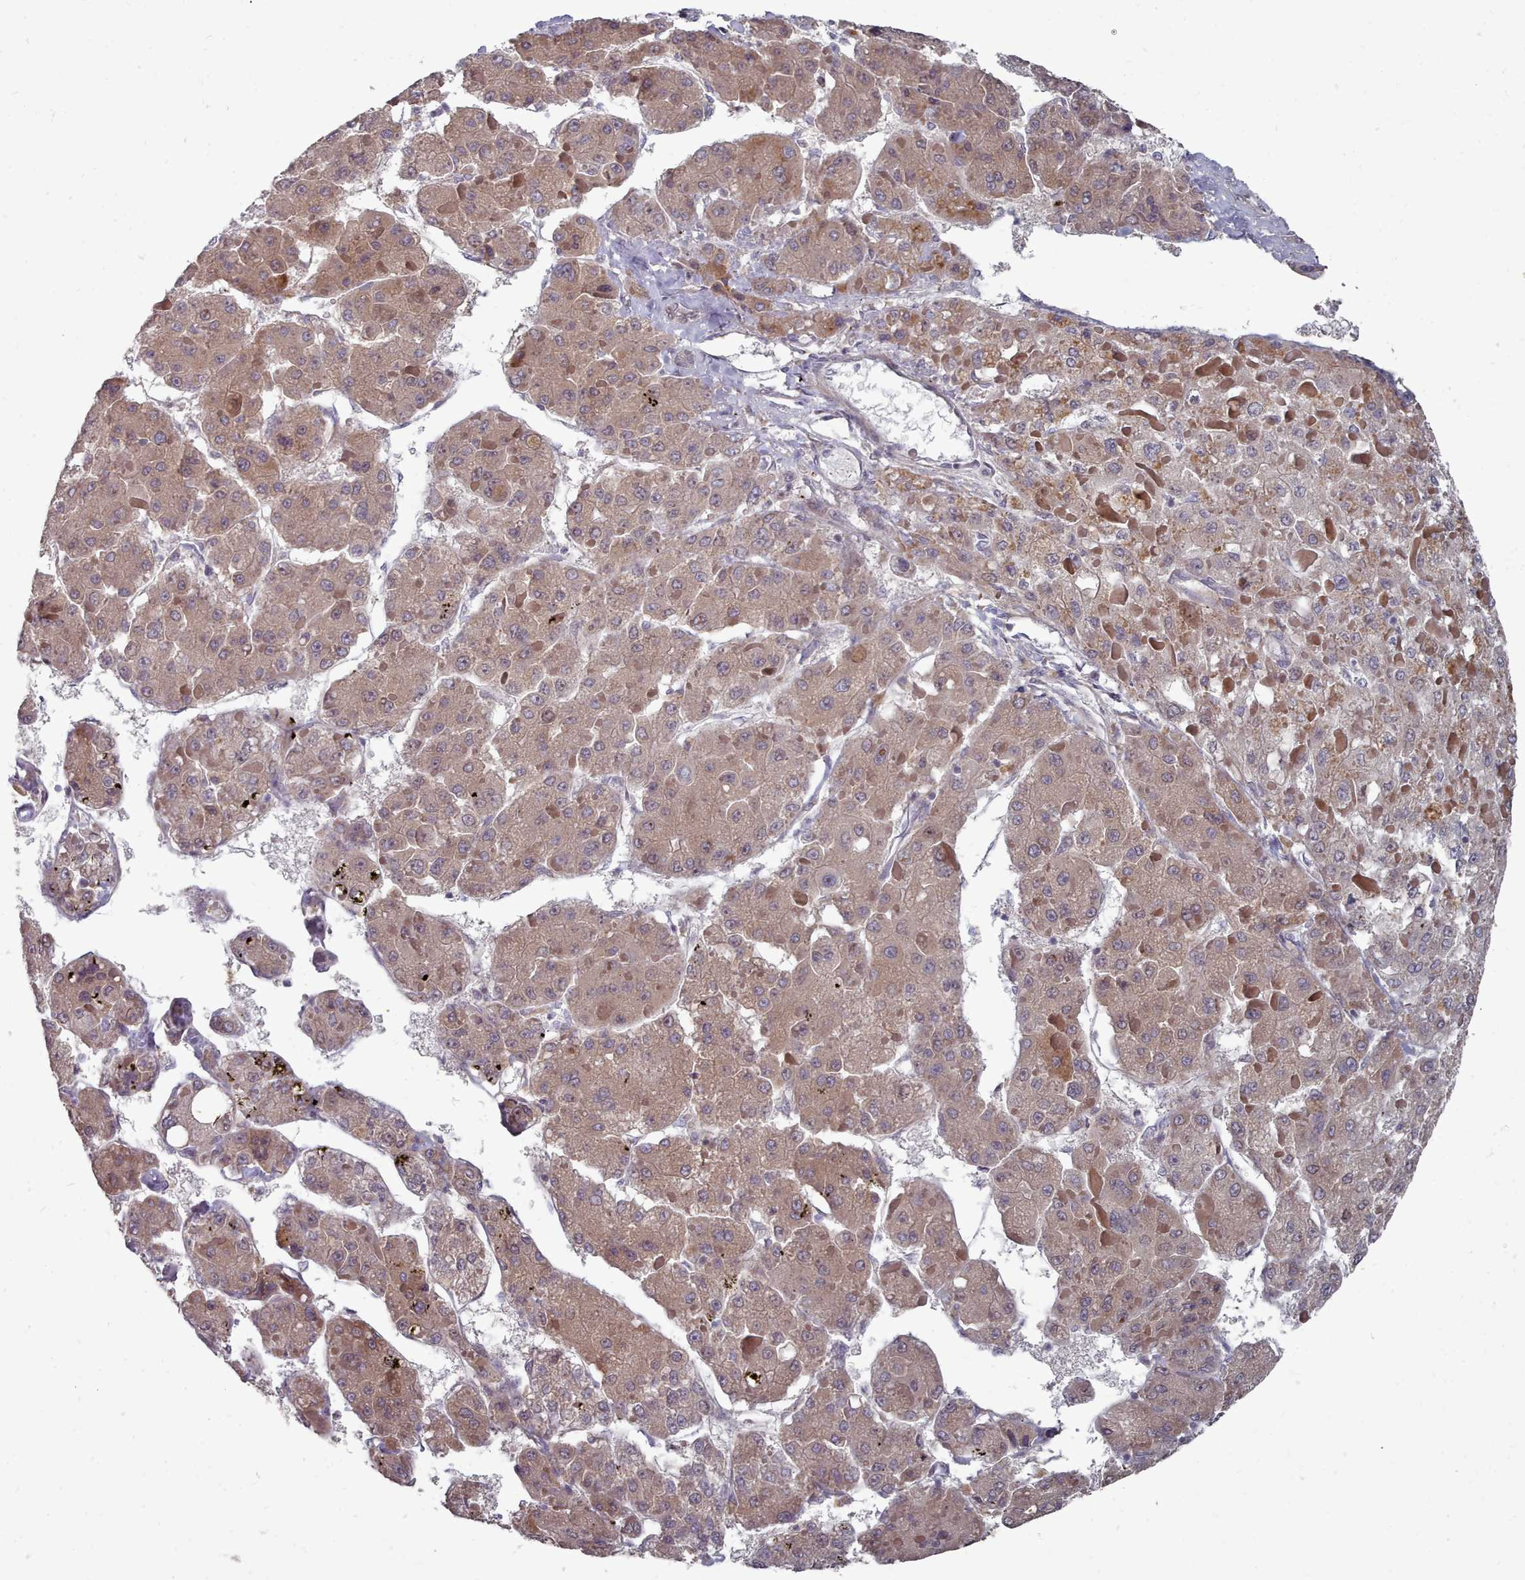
{"staining": {"intensity": "moderate", "quantity": ">75%", "location": "cytoplasmic/membranous"}, "tissue": "liver cancer", "cell_type": "Tumor cells", "image_type": "cancer", "snomed": [{"axis": "morphology", "description": "Carcinoma, Hepatocellular, NOS"}, {"axis": "topography", "description": "Liver"}], "caption": "Protein expression analysis of liver cancer (hepatocellular carcinoma) reveals moderate cytoplasmic/membranous staining in about >75% of tumor cells. The staining is performed using DAB brown chromogen to label protein expression. The nuclei are counter-stained blue using hematoxylin.", "gene": "ACKR3", "patient": {"sex": "female", "age": 73}}